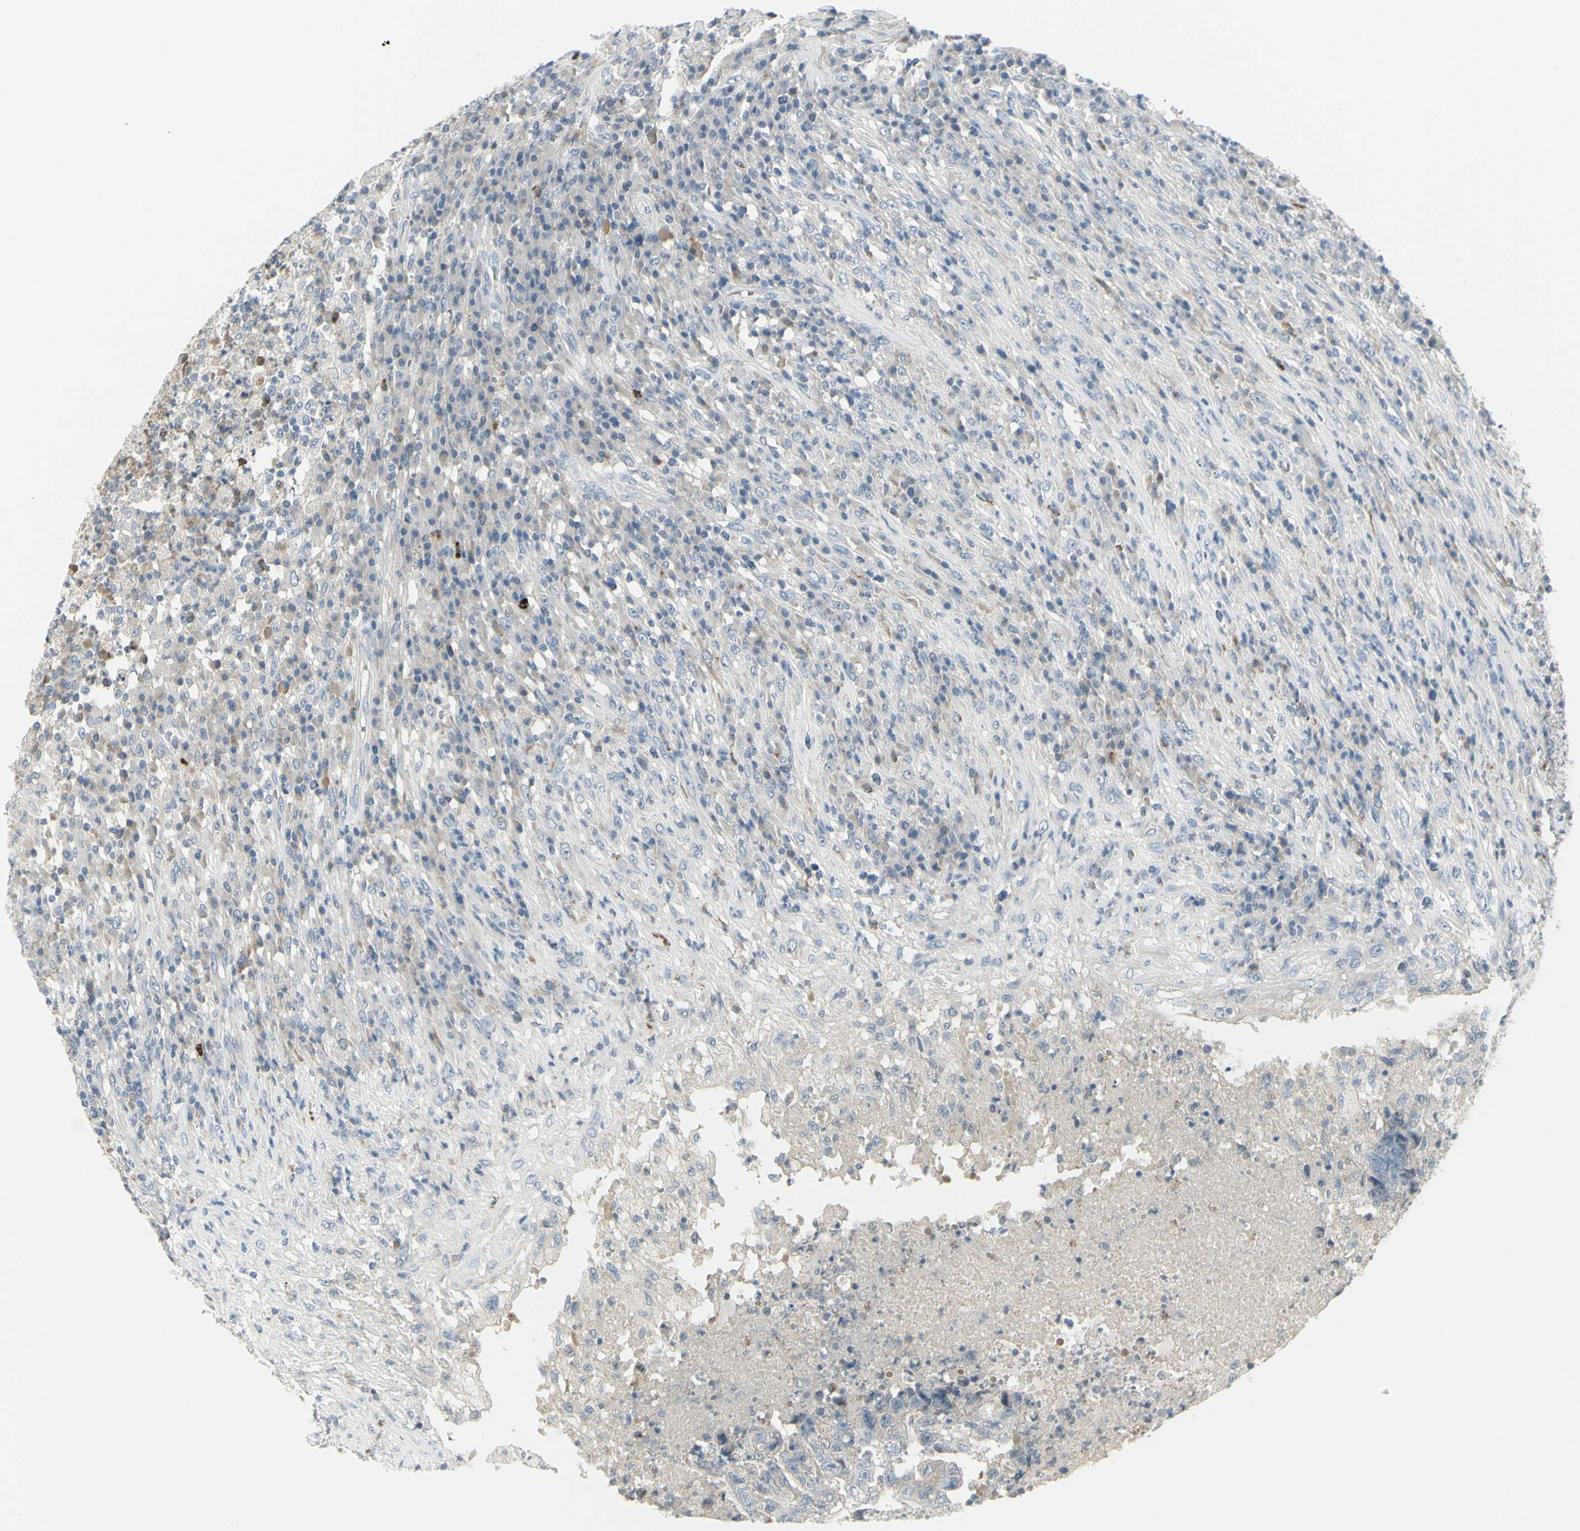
{"staining": {"intensity": "weak", "quantity": "<25%", "location": "cytoplasmic/membranous"}, "tissue": "testis cancer", "cell_type": "Tumor cells", "image_type": "cancer", "snomed": [{"axis": "morphology", "description": "Necrosis, NOS"}, {"axis": "morphology", "description": "Carcinoma, Embryonal, NOS"}, {"axis": "topography", "description": "Testis"}], "caption": "Tumor cells show no significant protein staining in testis cancer. (Immunohistochemistry (ihc), brightfield microscopy, high magnification).", "gene": "CCNB2", "patient": {"sex": "male", "age": 19}}